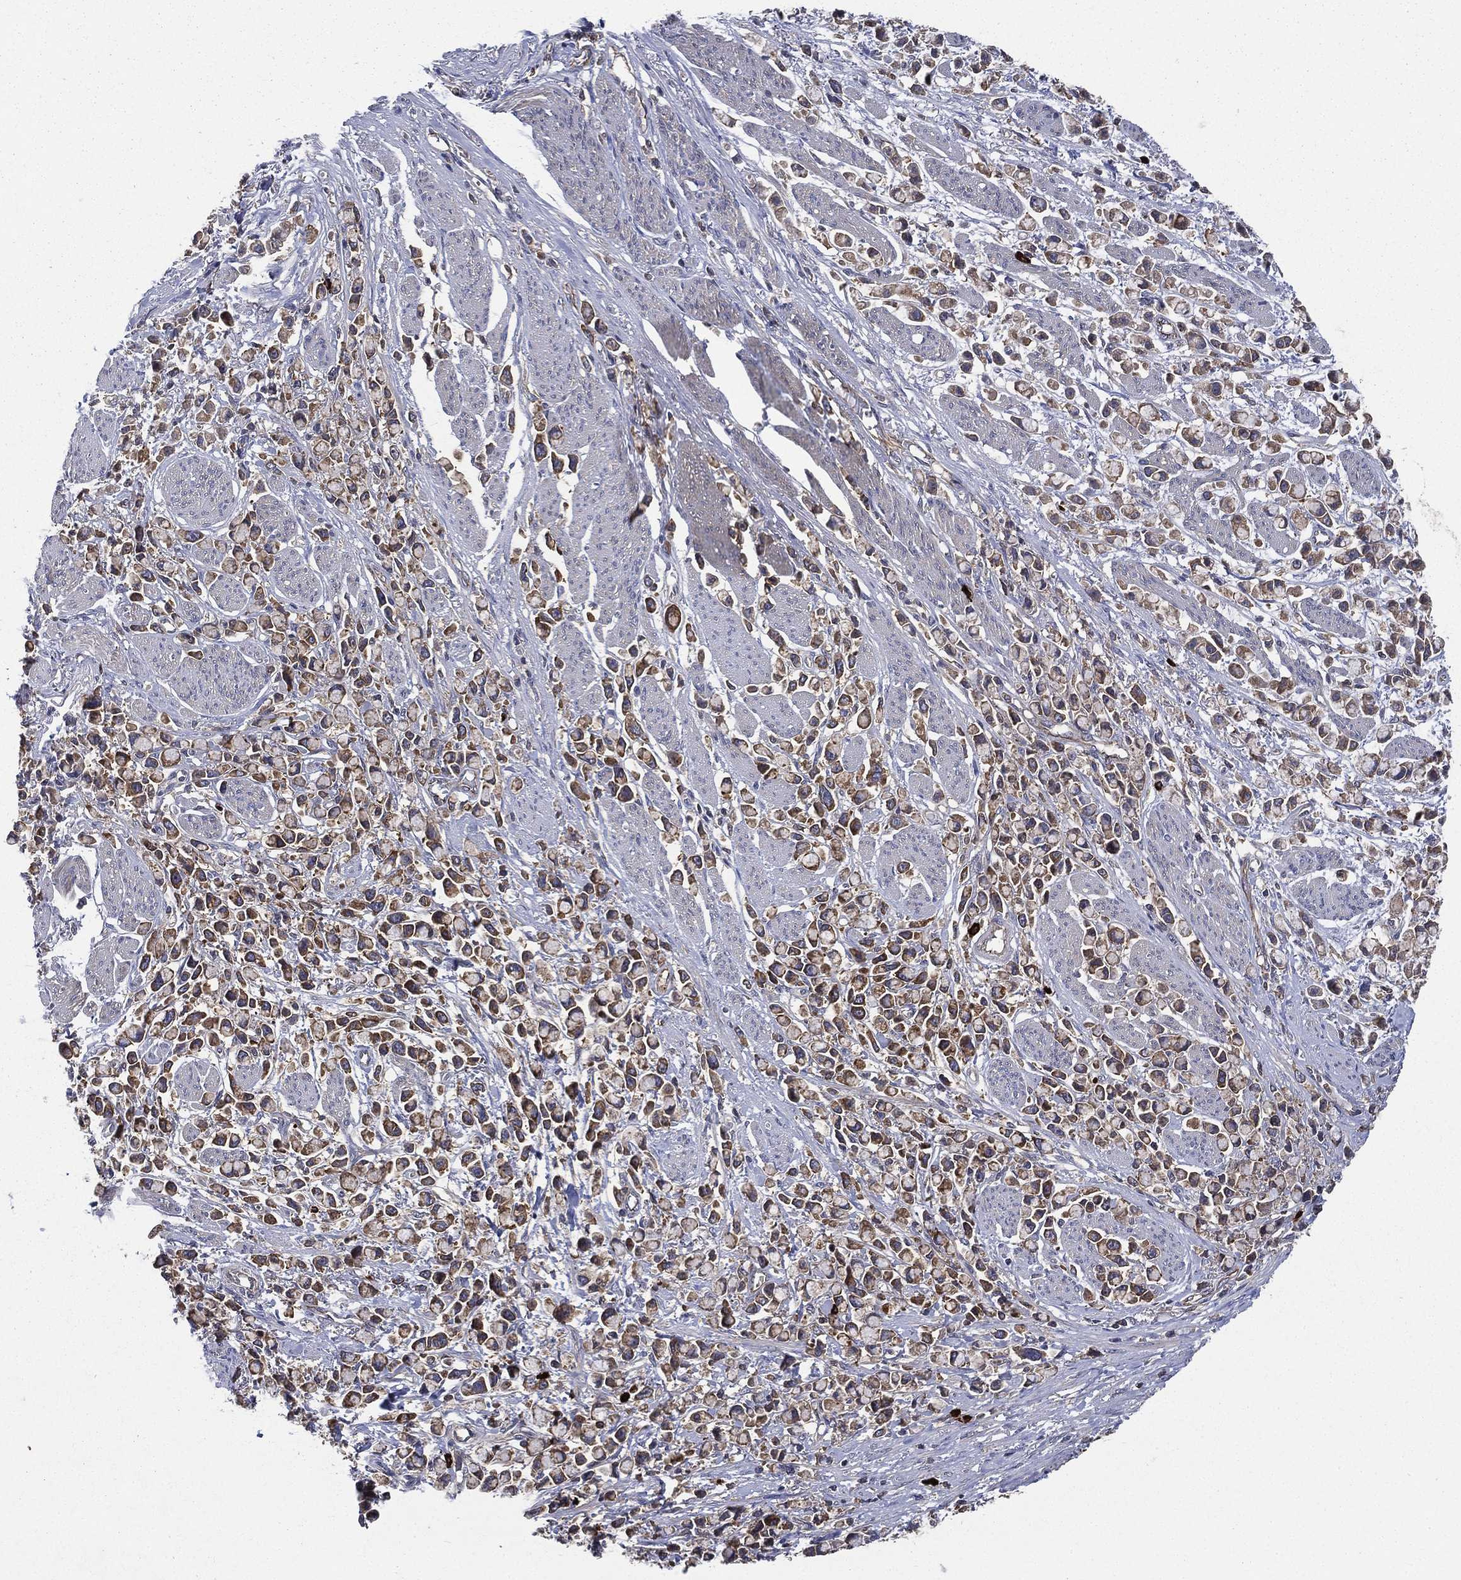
{"staining": {"intensity": "moderate", "quantity": ">75%", "location": "cytoplasmic/membranous"}, "tissue": "stomach cancer", "cell_type": "Tumor cells", "image_type": "cancer", "snomed": [{"axis": "morphology", "description": "Adenocarcinoma, NOS"}, {"axis": "topography", "description": "Stomach"}], "caption": "IHC photomicrograph of stomach cancer stained for a protein (brown), which reveals medium levels of moderate cytoplasmic/membranous expression in approximately >75% of tumor cells.", "gene": "SMPD3", "patient": {"sex": "female", "age": 81}}